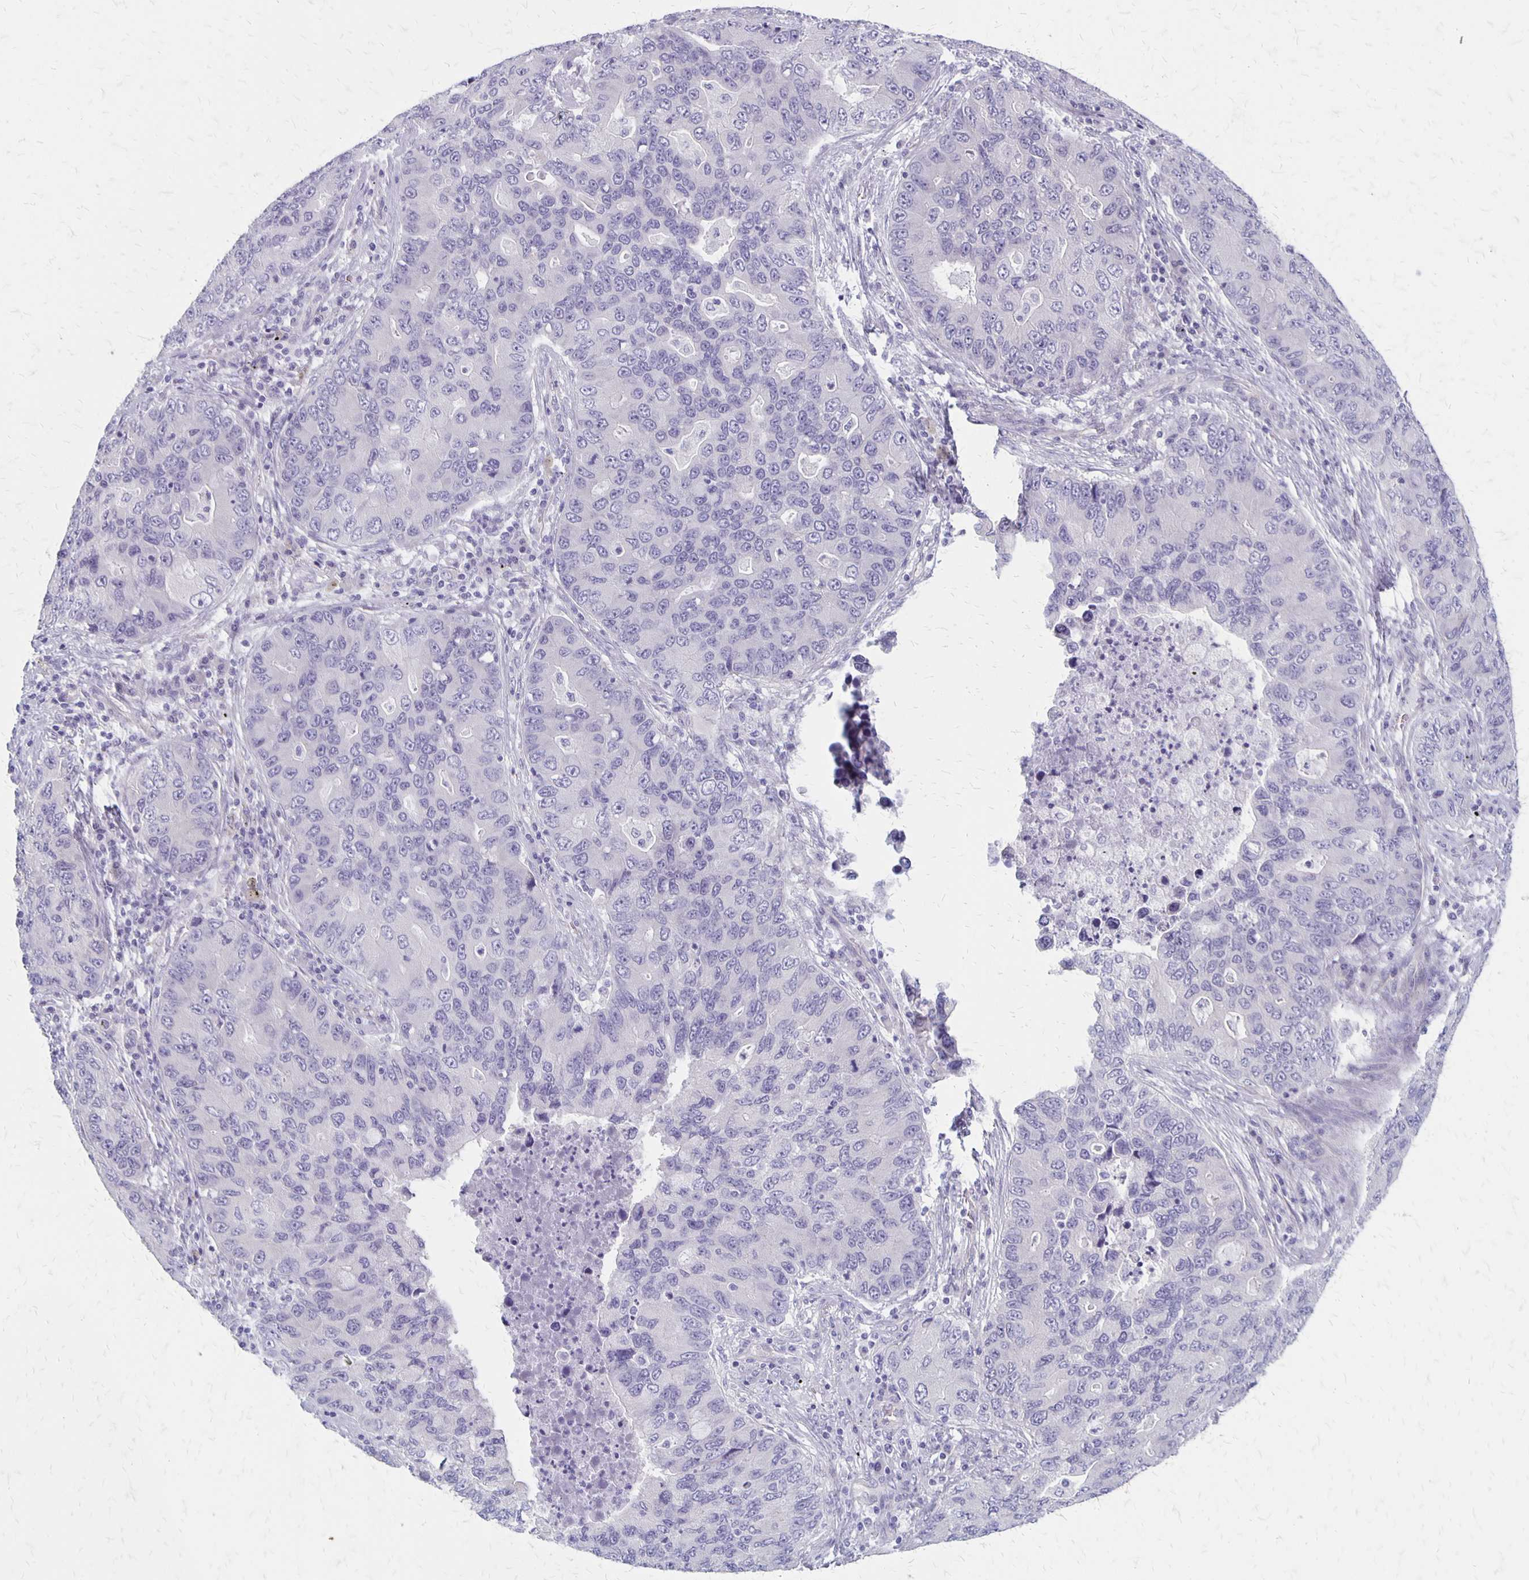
{"staining": {"intensity": "negative", "quantity": "none", "location": "none"}, "tissue": "lung cancer", "cell_type": "Tumor cells", "image_type": "cancer", "snomed": [{"axis": "morphology", "description": "Adenocarcinoma, NOS"}, {"axis": "morphology", "description": "Adenocarcinoma, metastatic, NOS"}, {"axis": "topography", "description": "Lymph node"}, {"axis": "topography", "description": "Lung"}], "caption": "An IHC image of metastatic adenocarcinoma (lung) is shown. There is no staining in tumor cells of metastatic adenocarcinoma (lung).", "gene": "HOMER1", "patient": {"sex": "female", "age": 54}}